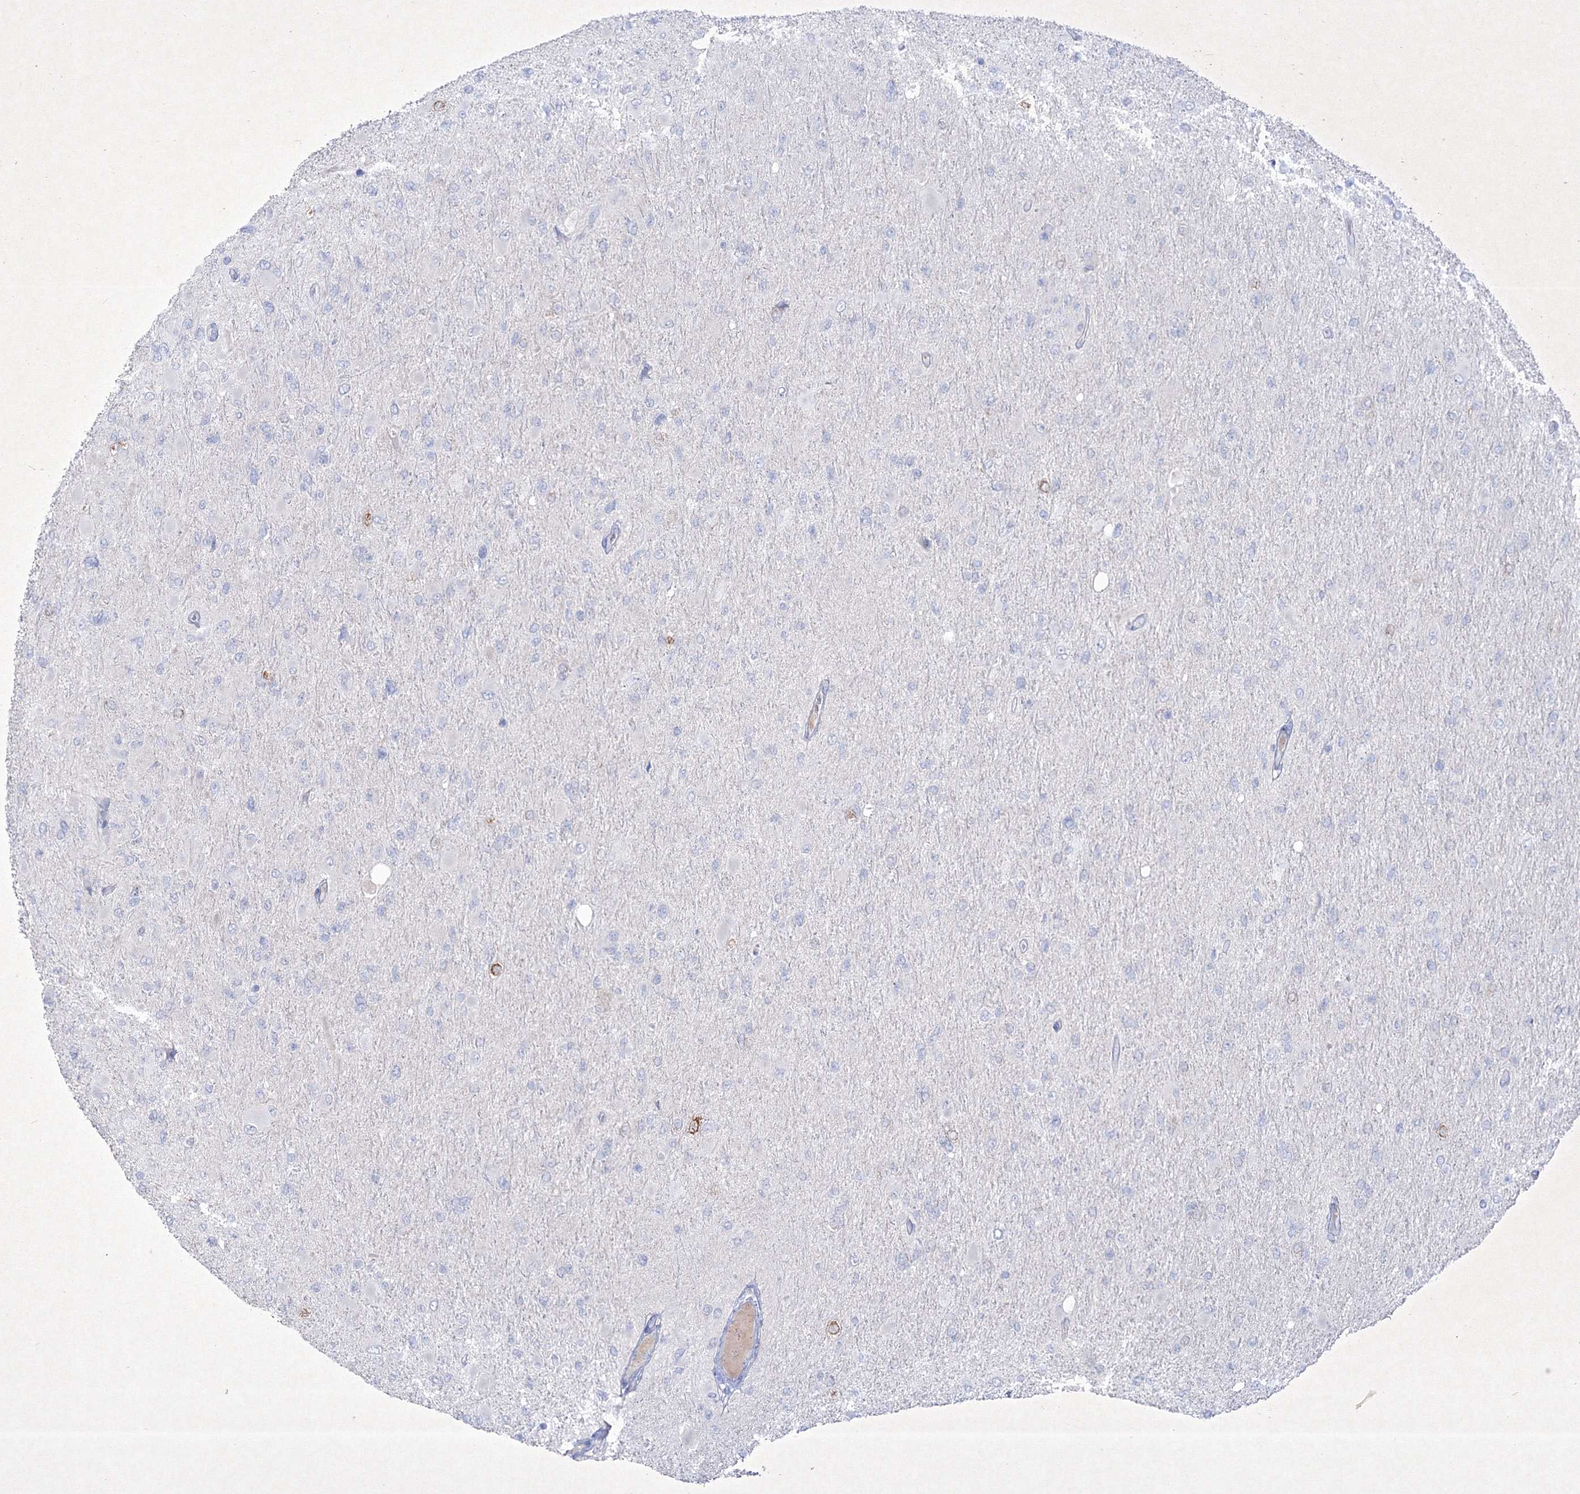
{"staining": {"intensity": "negative", "quantity": "none", "location": "none"}, "tissue": "glioma", "cell_type": "Tumor cells", "image_type": "cancer", "snomed": [{"axis": "morphology", "description": "Glioma, malignant, High grade"}, {"axis": "topography", "description": "Cerebral cortex"}], "caption": "There is no significant expression in tumor cells of malignant glioma (high-grade). The staining is performed using DAB brown chromogen with nuclei counter-stained in using hematoxylin.", "gene": "TMEM139", "patient": {"sex": "female", "age": 36}}